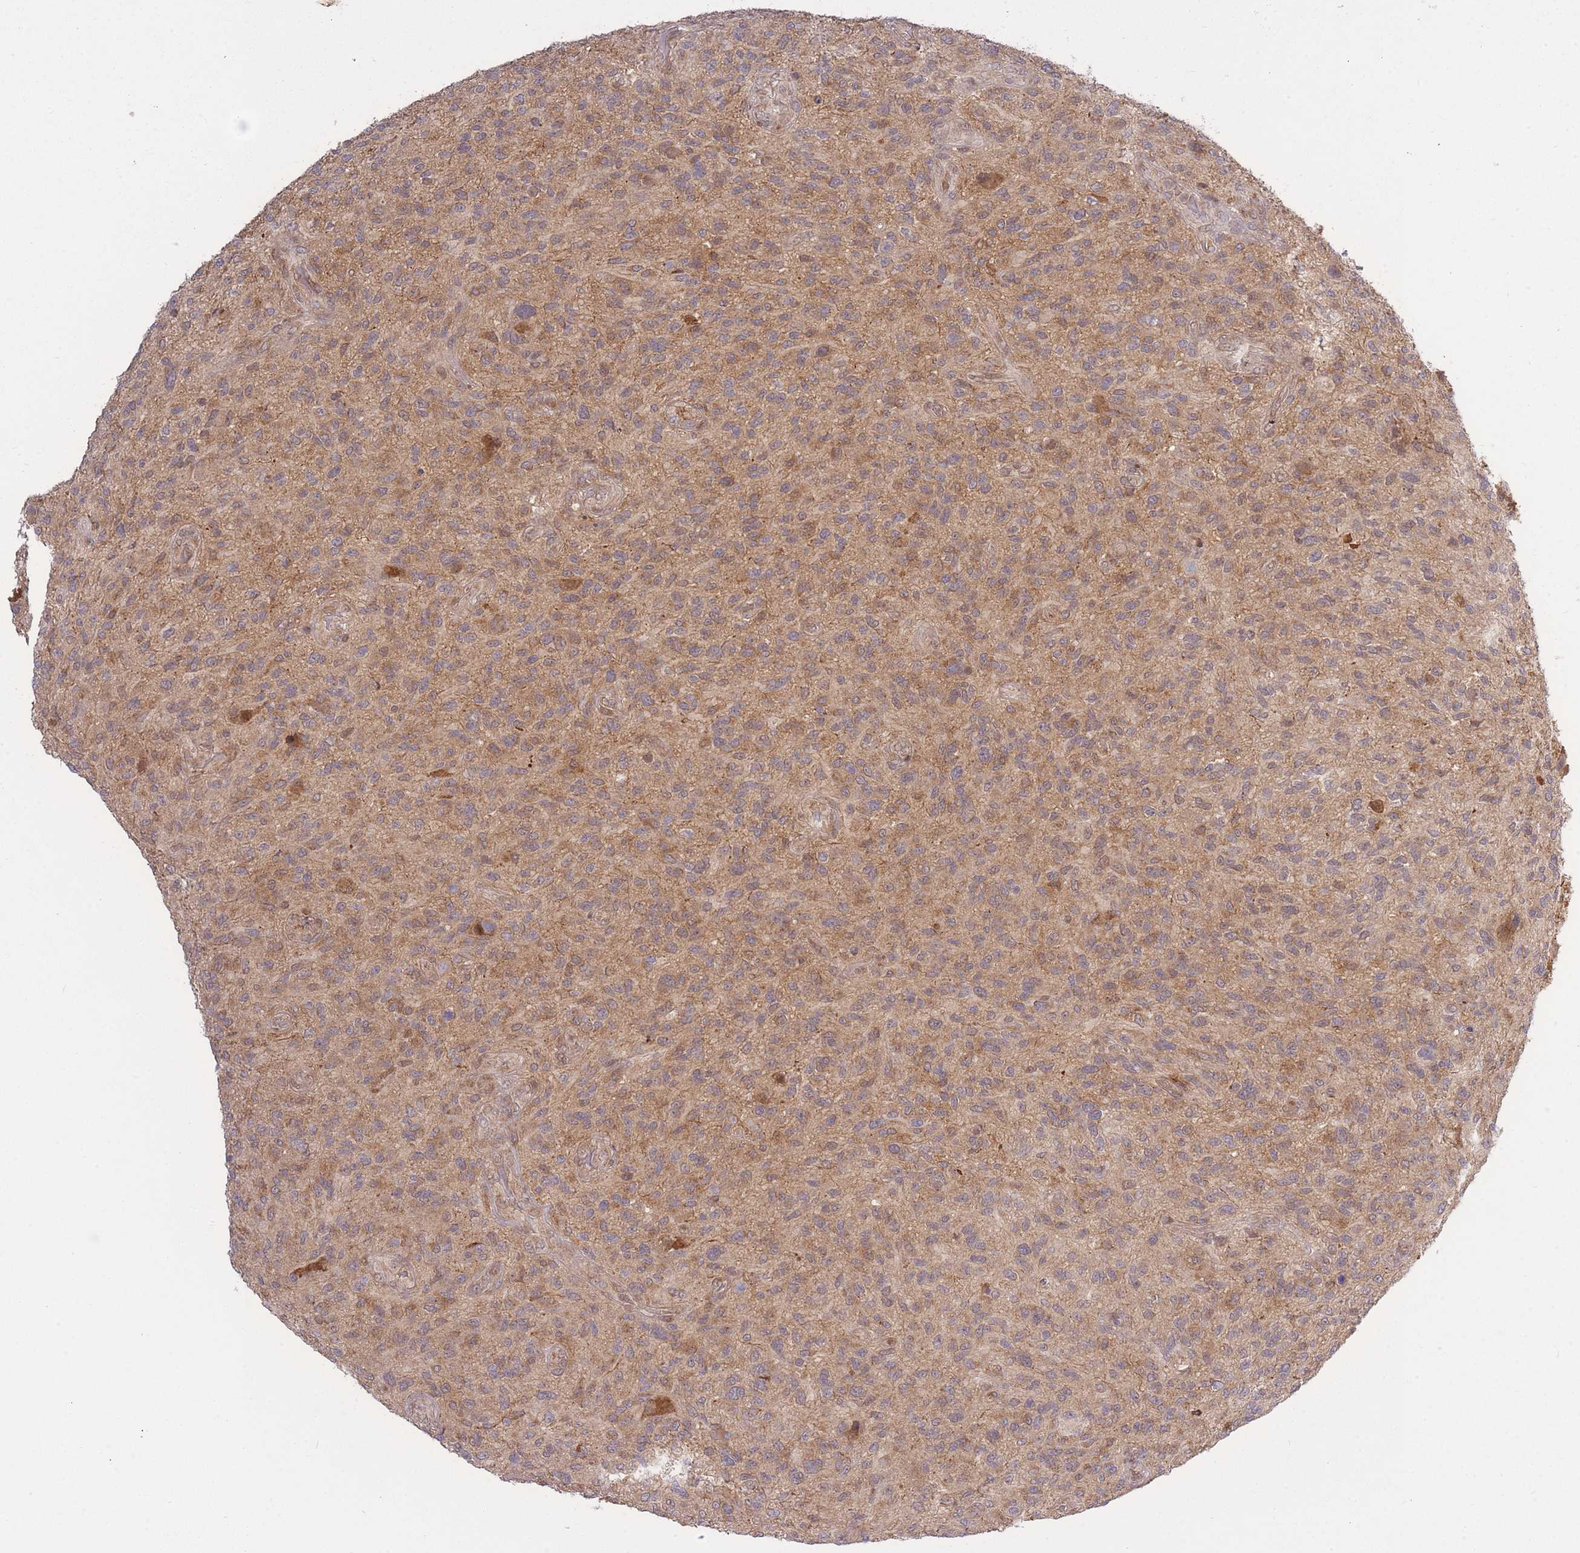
{"staining": {"intensity": "weak", "quantity": "25%-75%", "location": "cytoplasmic/membranous"}, "tissue": "glioma", "cell_type": "Tumor cells", "image_type": "cancer", "snomed": [{"axis": "morphology", "description": "Glioma, malignant, High grade"}, {"axis": "topography", "description": "Brain"}], "caption": "Glioma was stained to show a protein in brown. There is low levels of weak cytoplasmic/membranous positivity in about 25%-75% of tumor cells.", "gene": "ZNF391", "patient": {"sex": "male", "age": 47}}